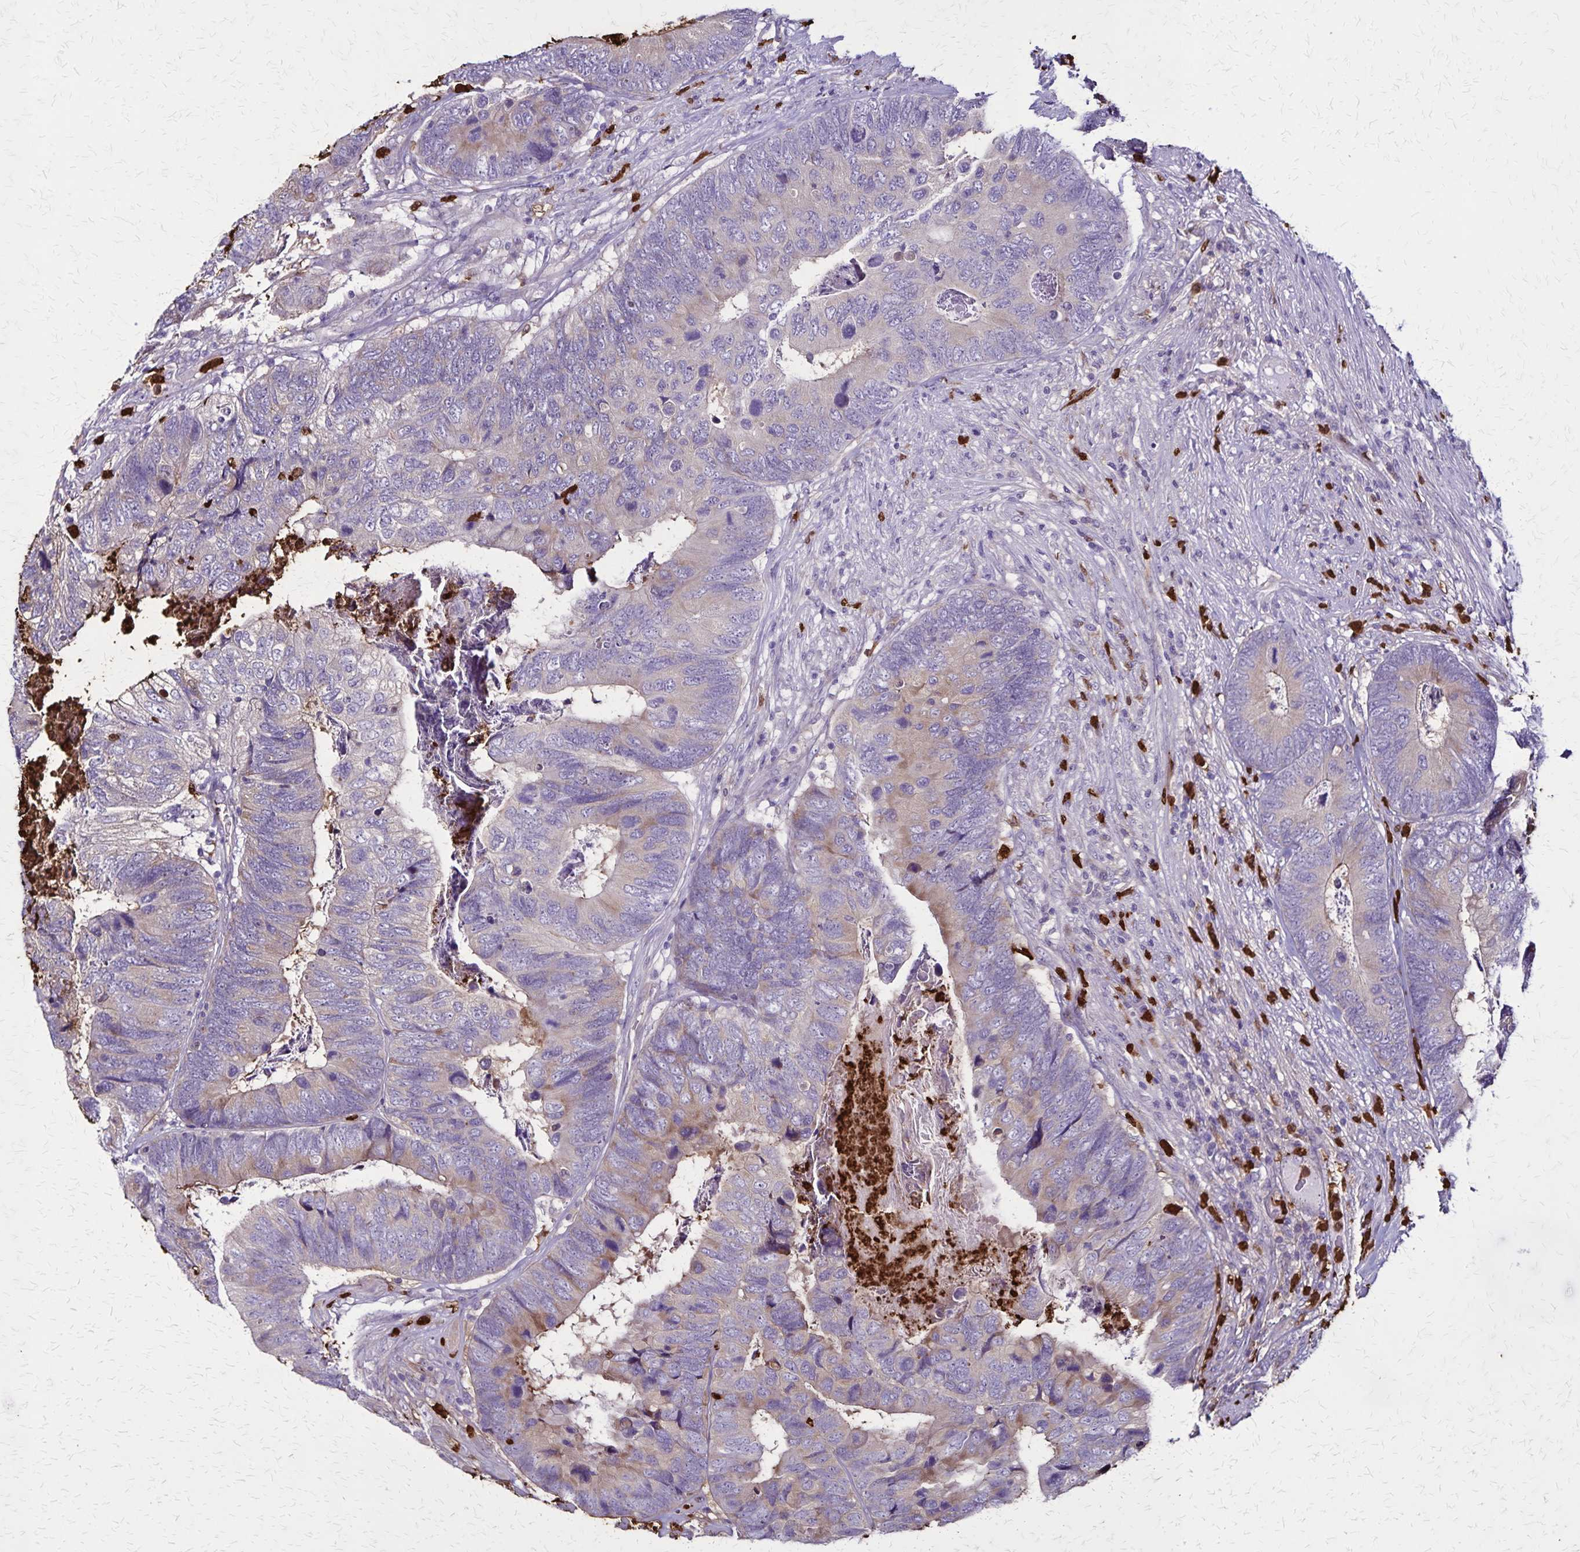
{"staining": {"intensity": "weak", "quantity": "<25%", "location": "cytoplasmic/membranous"}, "tissue": "colorectal cancer", "cell_type": "Tumor cells", "image_type": "cancer", "snomed": [{"axis": "morphology", "description": "Adenocarcinoma, NOS"}, {"axis": "topography", "description": "Colon"}], "caption": "Immunohistochemistry image of adenocarcinoma (colorectal) stained for a protein (brown), which exhibits no expression in tumor cells. (DAB immunohistochemistry, high magnification).", "gene": "ULBP3", "patient": {"sex": "female", "age": 67}}